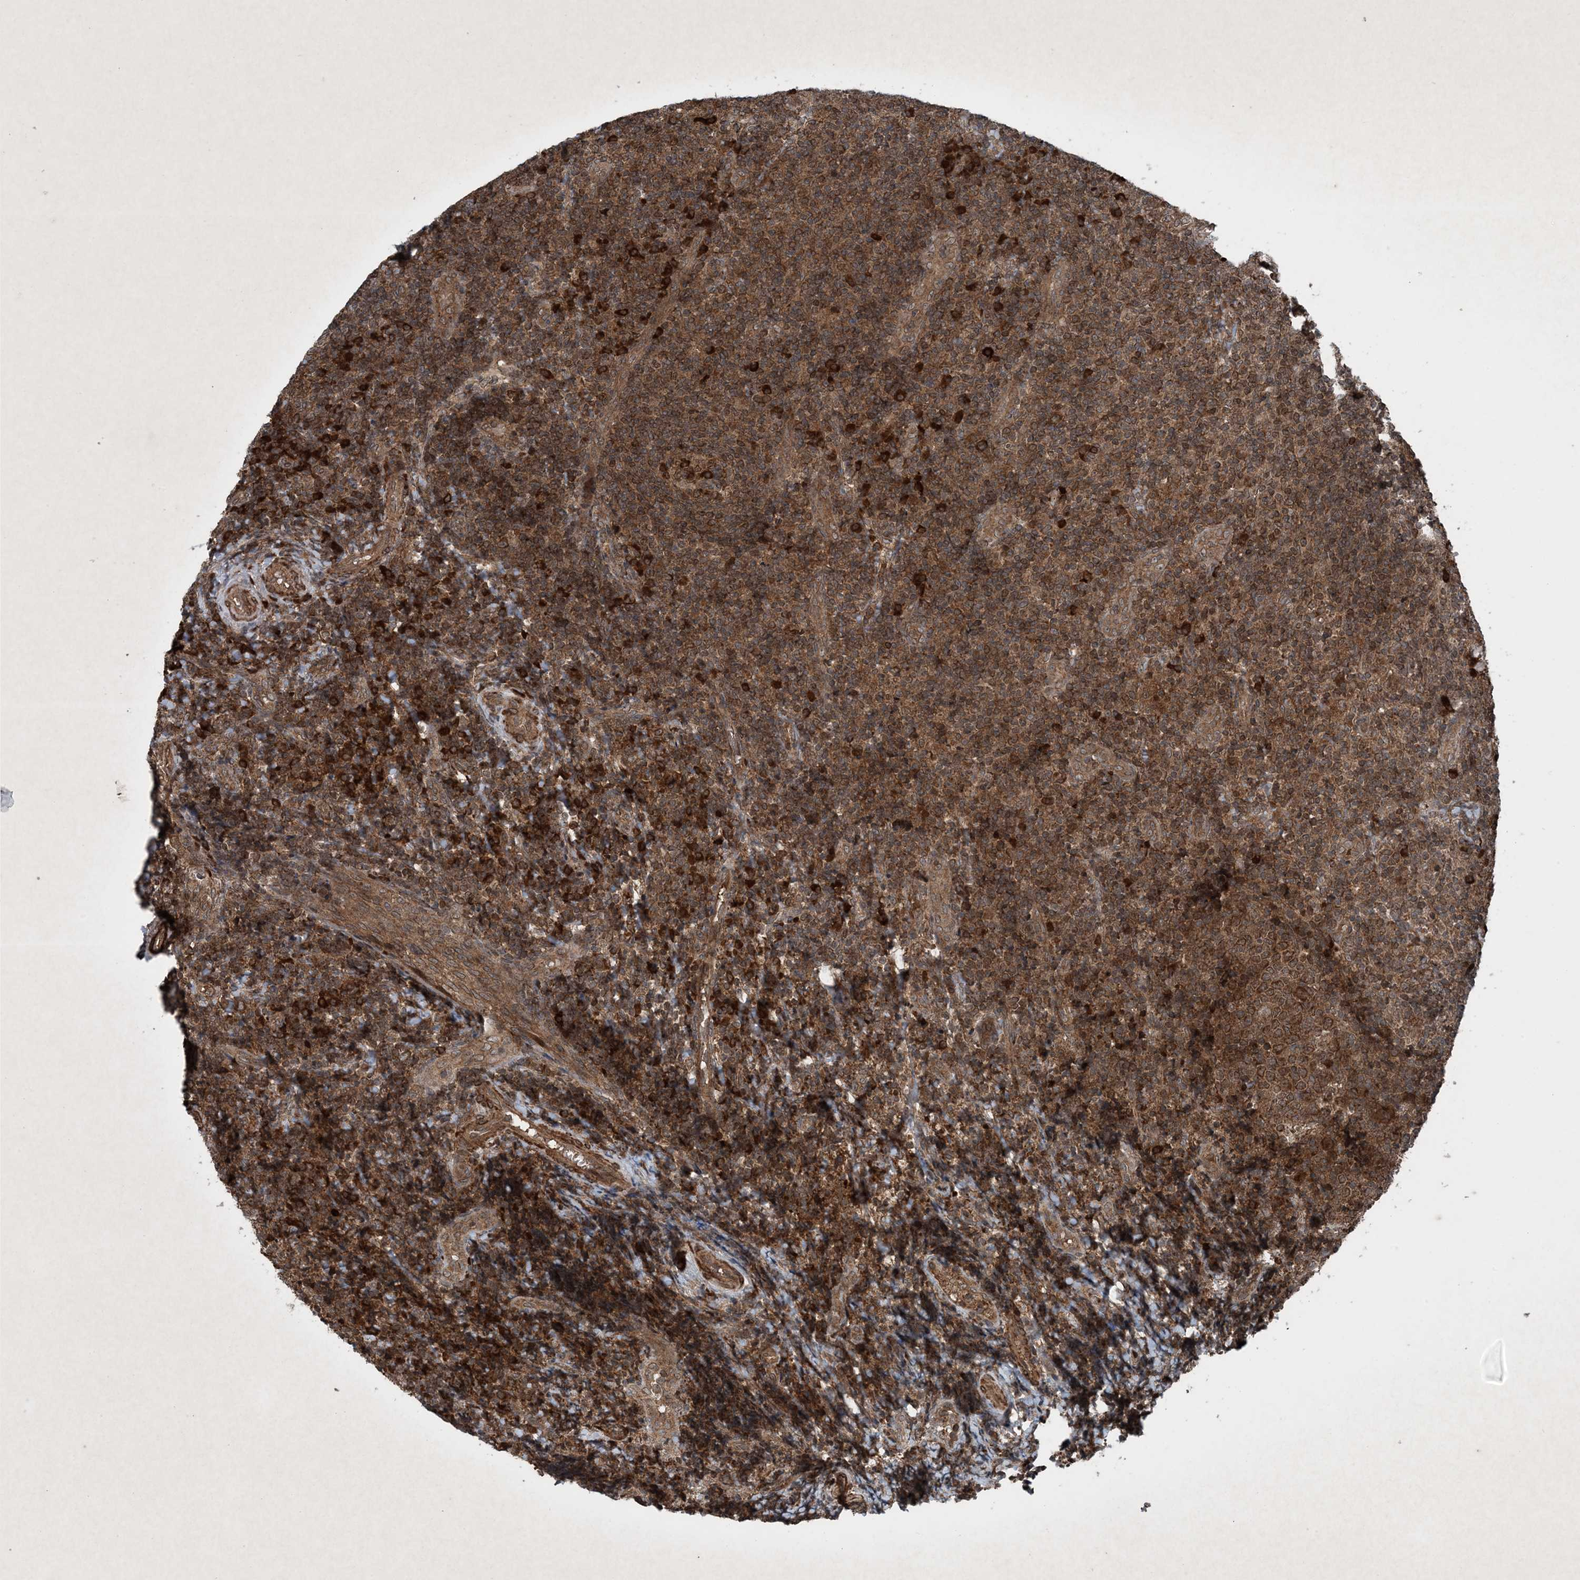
{"staining": {"intensity": "moderate", "quantity": ">75%", "location": "cytoplasmic/membranous"}, "tissue": "tonsil", "cell_type": "Germinal center cells", "image_type": "normal", "snomed": [{"axis": "morphology", "description": "Normal tissue, NOS"}, {"axis": "topography", "description": "Tonsil"}], "caption": "Moderate cytoplasmic/membranous expression for a protein is appreciated in approximately >75% of germinal center cells of benign tonsil using IHC.", "gene": "GNG5", "patient": {"sex": "female", "age": 19}}